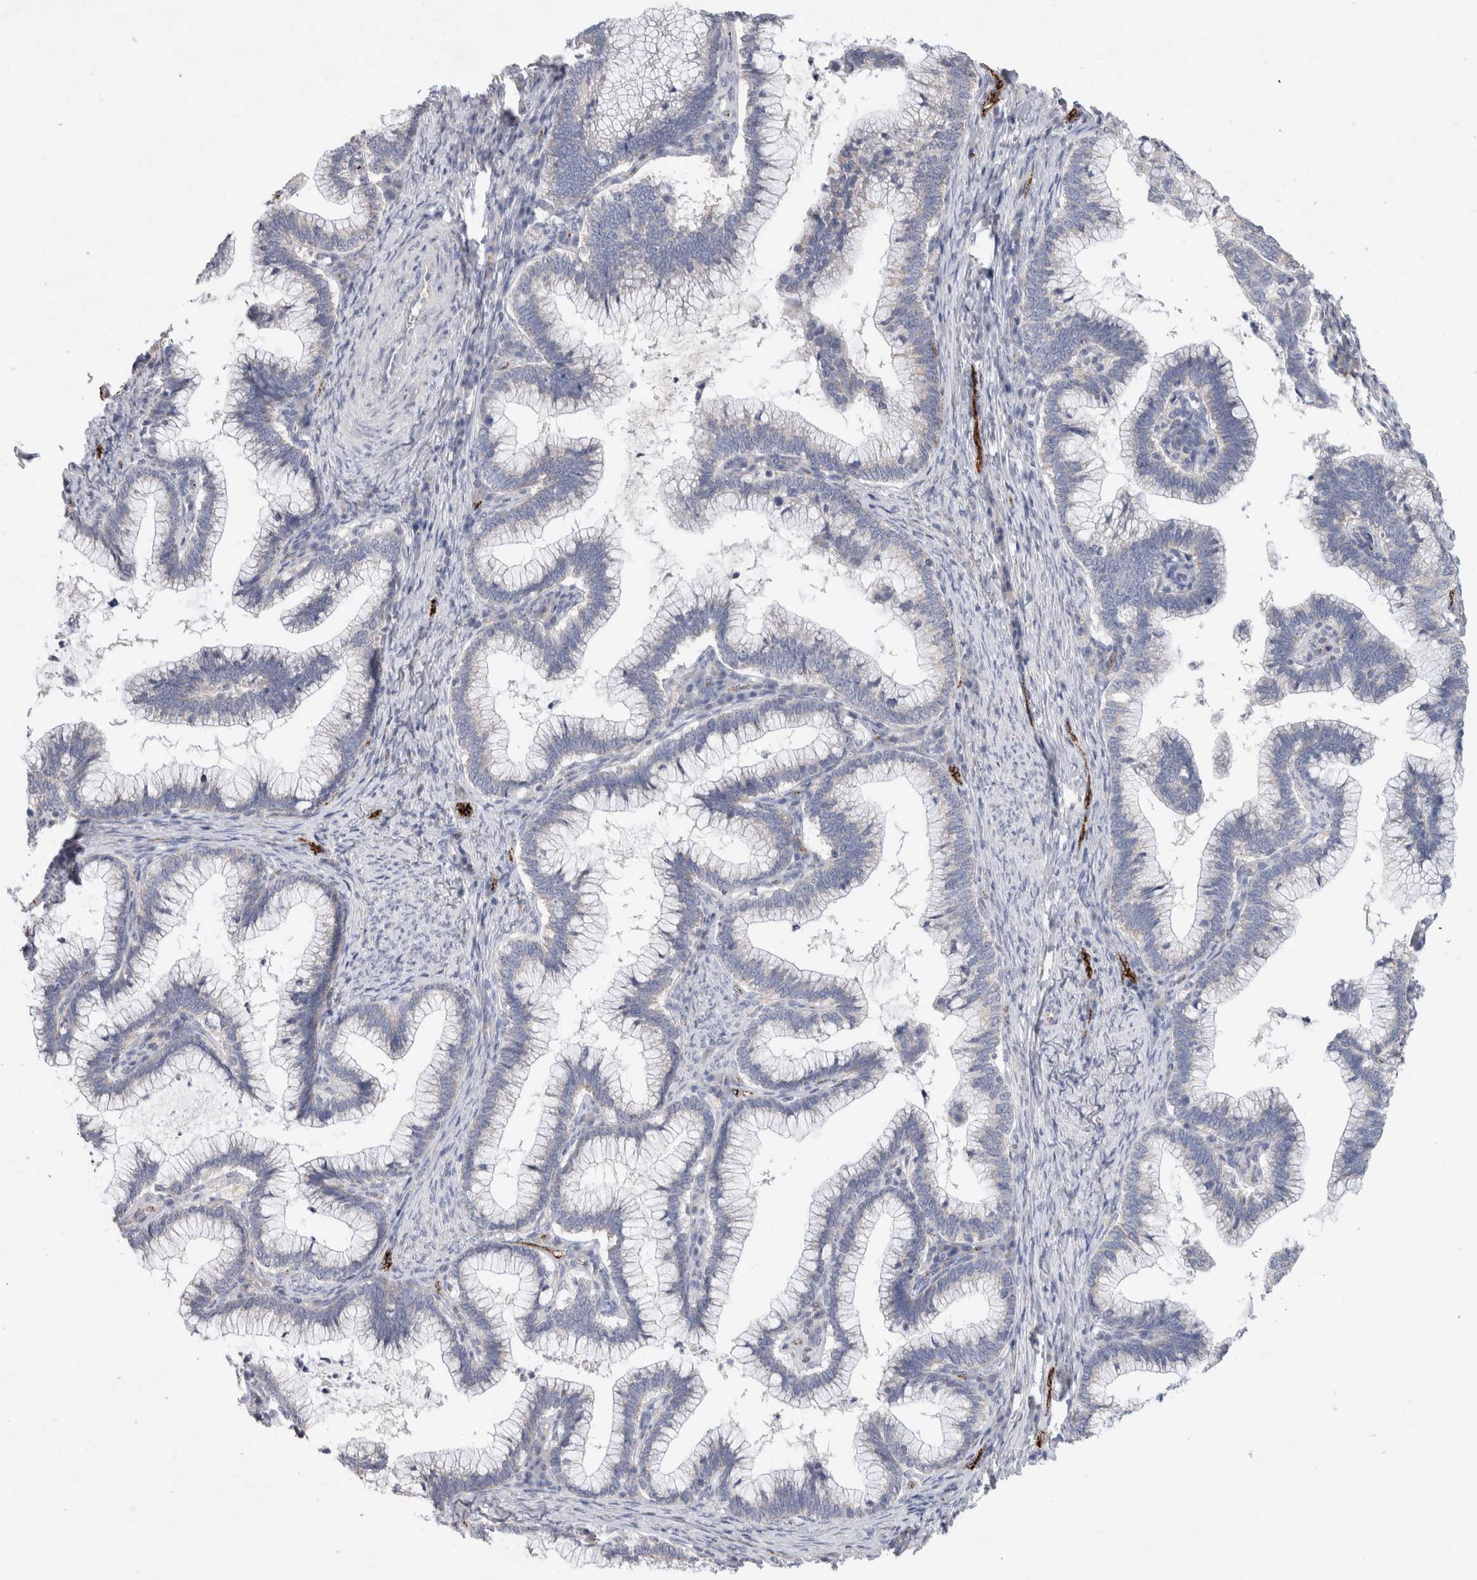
{"staining": {"intensity": "negative", "quantity": "none", "location": "none"}, "tissue": "cervical cancer", "cell_type": "Tumor cells", "image_type": "cancer", "snomed": [{"axis": "morphology", "description": "Adenocarcinoma, NOS"}, {"axis": "topography", "description": "Cervix"}], "caption": "This is an immunohistochemistry image of cervical cancer. There is no staining in tumor cells.", "gene": "IARS2", "patient": {"sex": "female", "age": 36}}